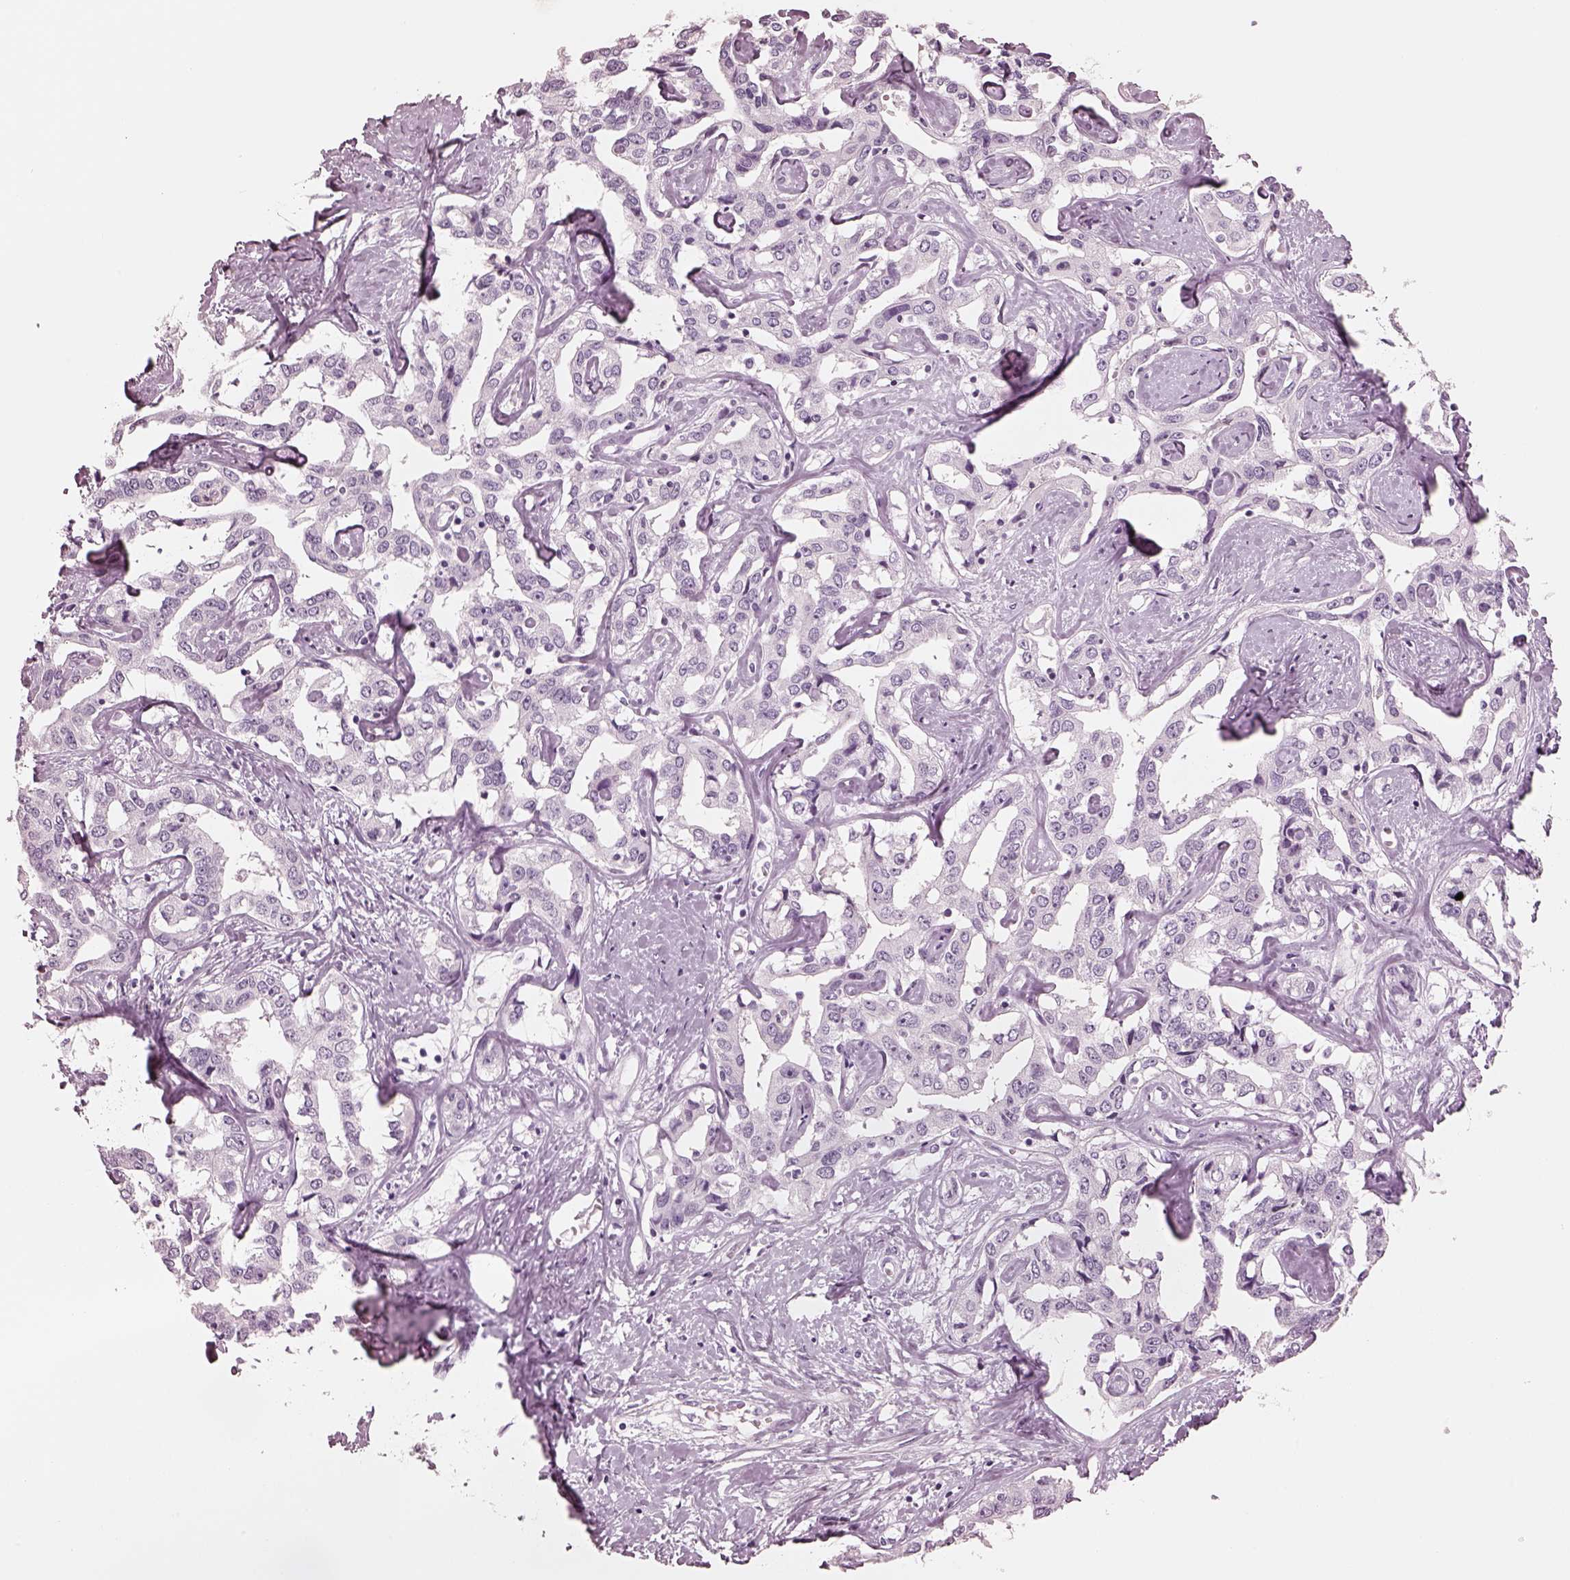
{"staining": {"intensity": "negative", "quantity": "none", "location": "none"}, "tissue": "liver cancer", "cell_type": "Tumor cells", "image_type": "cancer", "snomed": [{"axis": "morphology", "description": "Cholangiocarcinoma"}, {"axis": "topography", "description": "Liver"}], "caption": "Immunohistochemistry image of neoplastic tissue: liver cancer (cholangiocarcinoma) stained with DAB exhibits no significant protein staining in tumor cells. The staining is performed using DAB (3,3'-diaminobenzidine) brown chromogen with nuclei counter-stained in using hematoxylin.", "gene": "CSH1", "patient": {"sex": "male", "age": 59}}